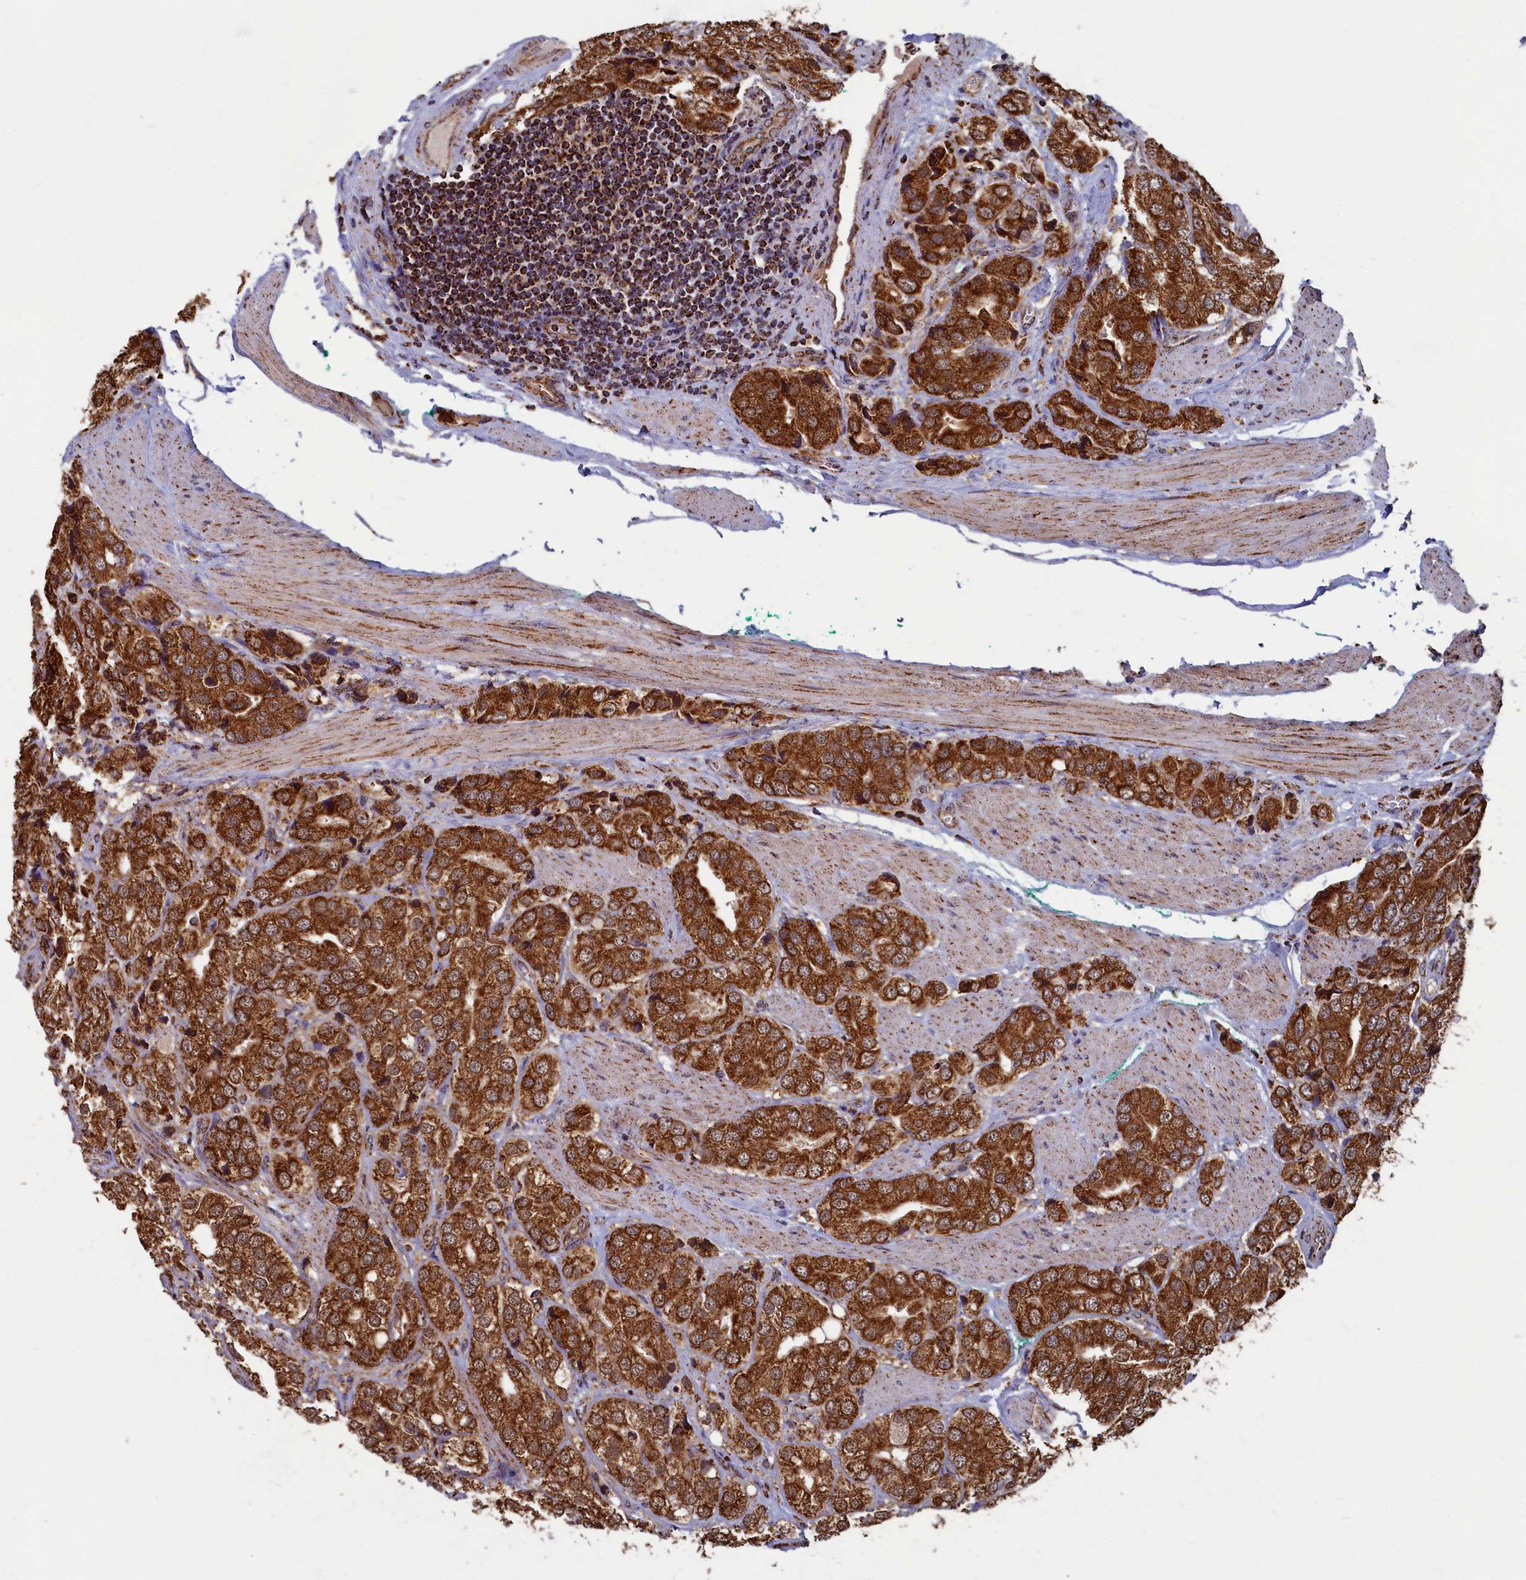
{"staining": {"intensity": "strong", "quantity": ">75%", "location": "cytoplasmic/membranous"}, "tissue": "prostate cancer", "cell_type": "Tumor cells", "image_type": "cancer", "snomed": [{"axis": "morphology", "description": "Adenocarcinoma, High grade"}, {"axis": "topography", "description": "Prostate"}], "caption": "Tumor cells reveal high levels of strong cytoplasmic/membranous expression in approximately >75% of cells in prostate adenocarcinoma (high-grade). (DAB (3,3'-diaminobenzidine) = brown stain, brightfield microscopy at high magnification).", "gene": "SPR", "patient": {"sex": "male", "age": 50}}